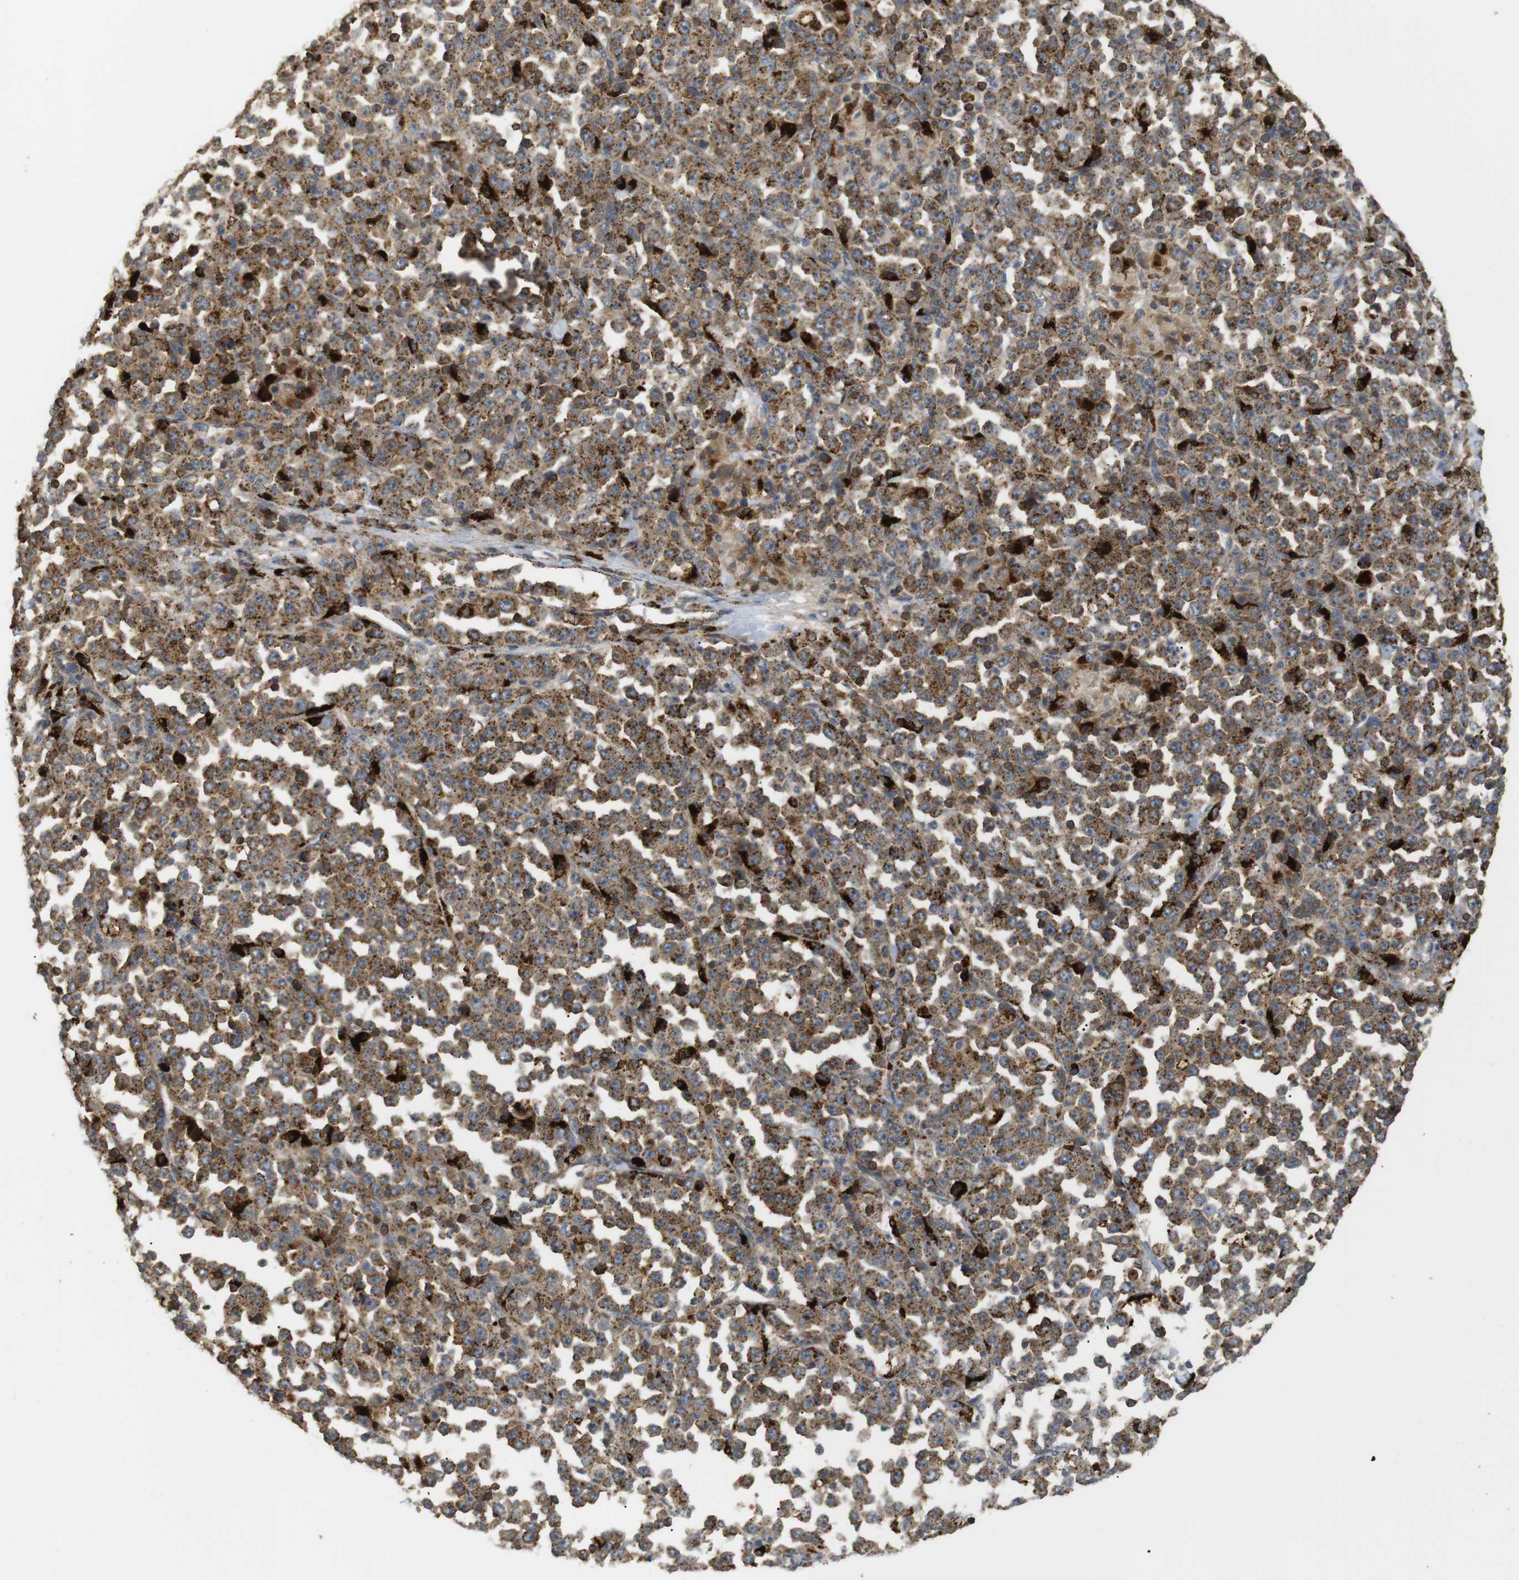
{"staining": {"intensity": "moderate", "quantity": ">75%", "location": "cytoplasmic/membranous"}, "tissue": "stomach cancer", "cell_type": "Tumor cells", "image_type": "cancer", "snomed": [{"axis": "morphology", "description": "Normal tissue, NOS"}, {"axis": "morphology", "description": "Adenocarcinoma, NOS"}, {"axis": "topography", "description": "Stomach, upper"}, {"axis": "topography", "description": "Stomach"}], "caption": "A brown stain shows moderate cytoplasmic/membranous expression of a protein in human stomach cancer tumor cells.", "gene": "KSR1", "patient": {"sex": "male", "age": 59}}